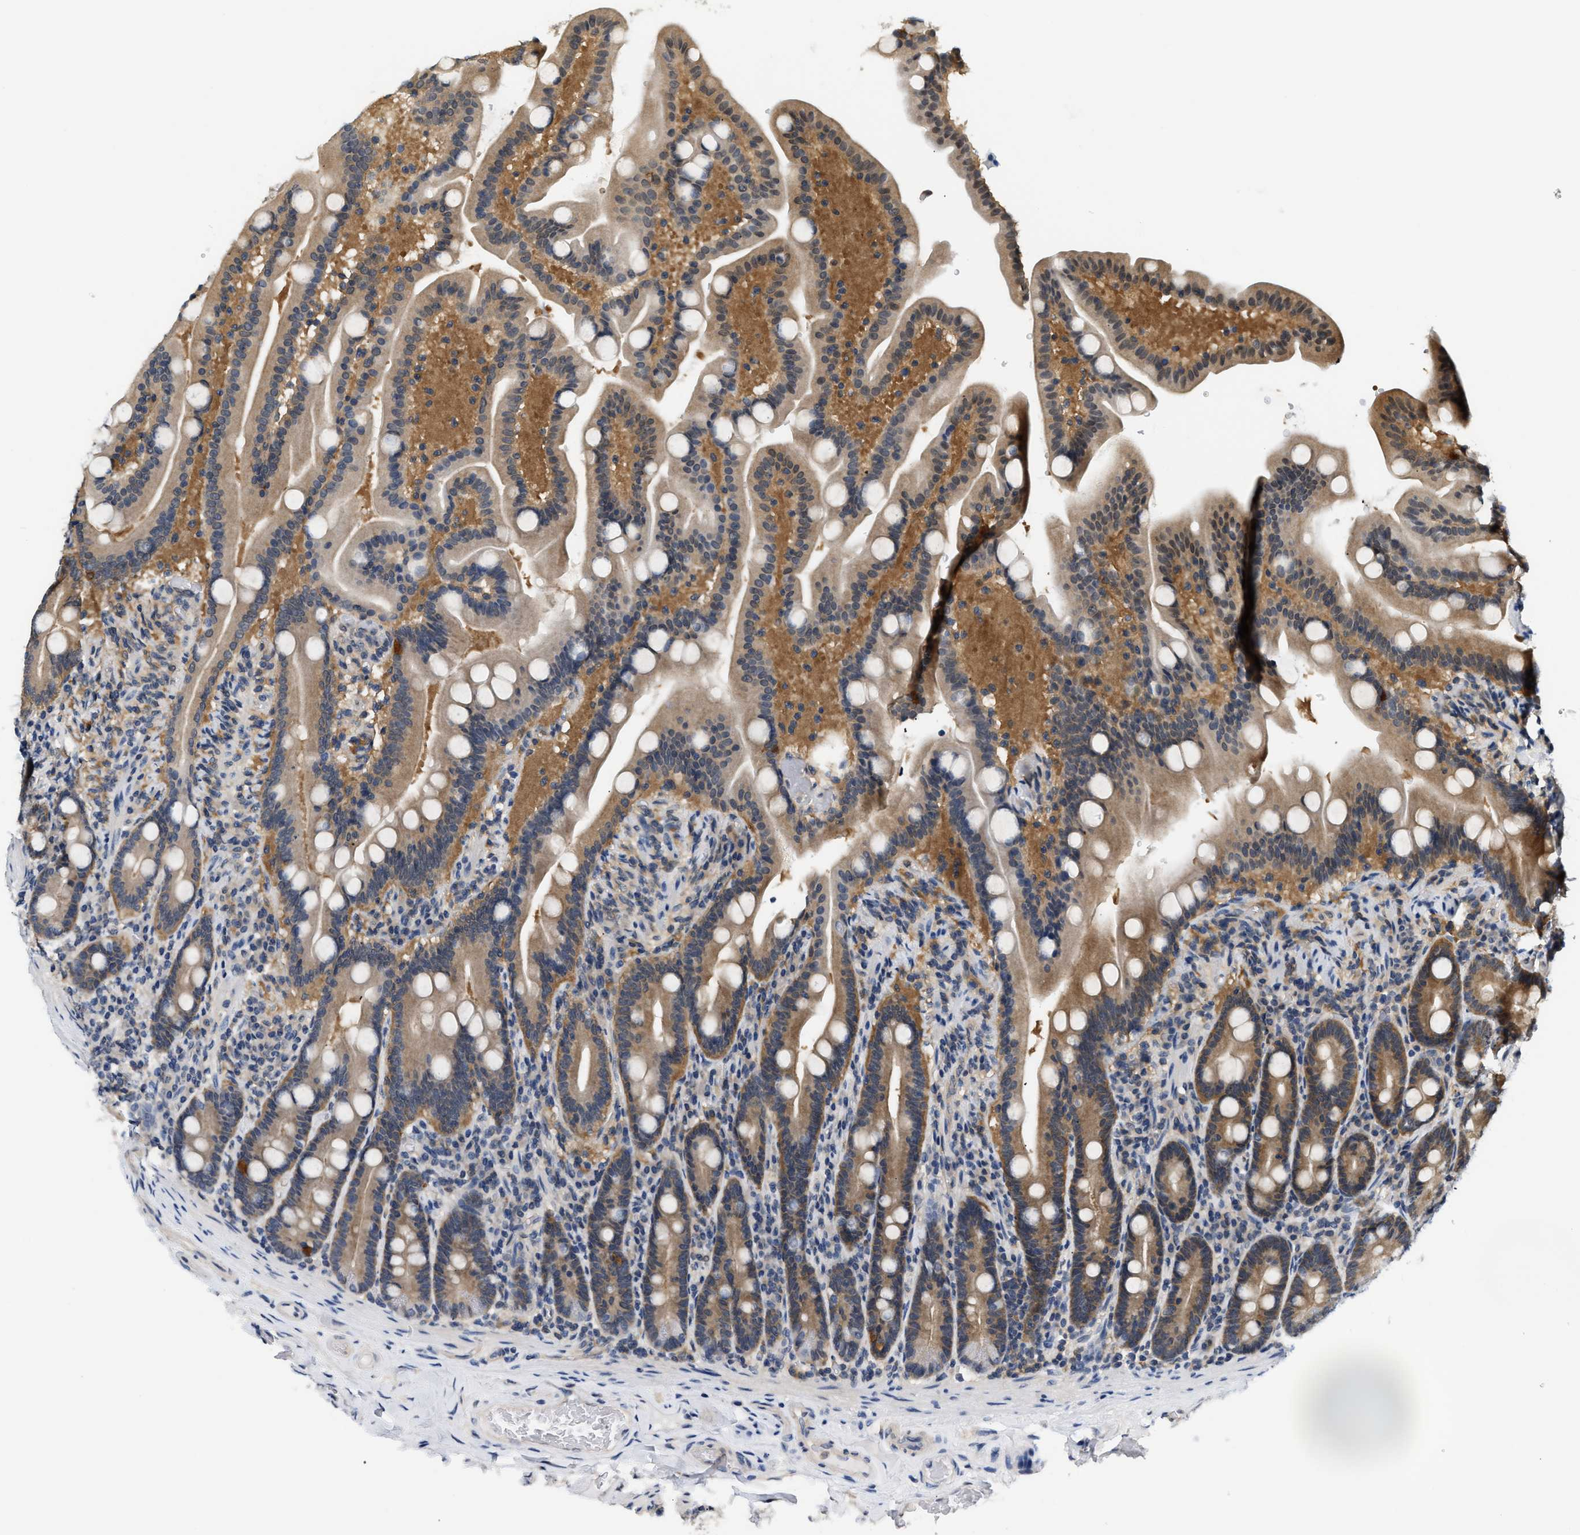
{"staining": {"intensity": "moderate", "quantity": ">75%", "location": "cytoplasmic/membranous,nuclear"}, "tissue": "duodenum", "cell_type": "Glandular cells", "image_type": "normal", "snomed": [{"axis": "morphology", "description": "Normal tissue, NOS"}, {"axis": "topography", "description": "Duodenum"}], "caption": "Benign duodenum demonstrates moderate cytoplasmic/membranous,nuclear staining in about >75% of glandular cells, visualized by immunohistochemistry.", "gene": "EIF4EBP2", "patient": {"sex": "male", "age": 54}}